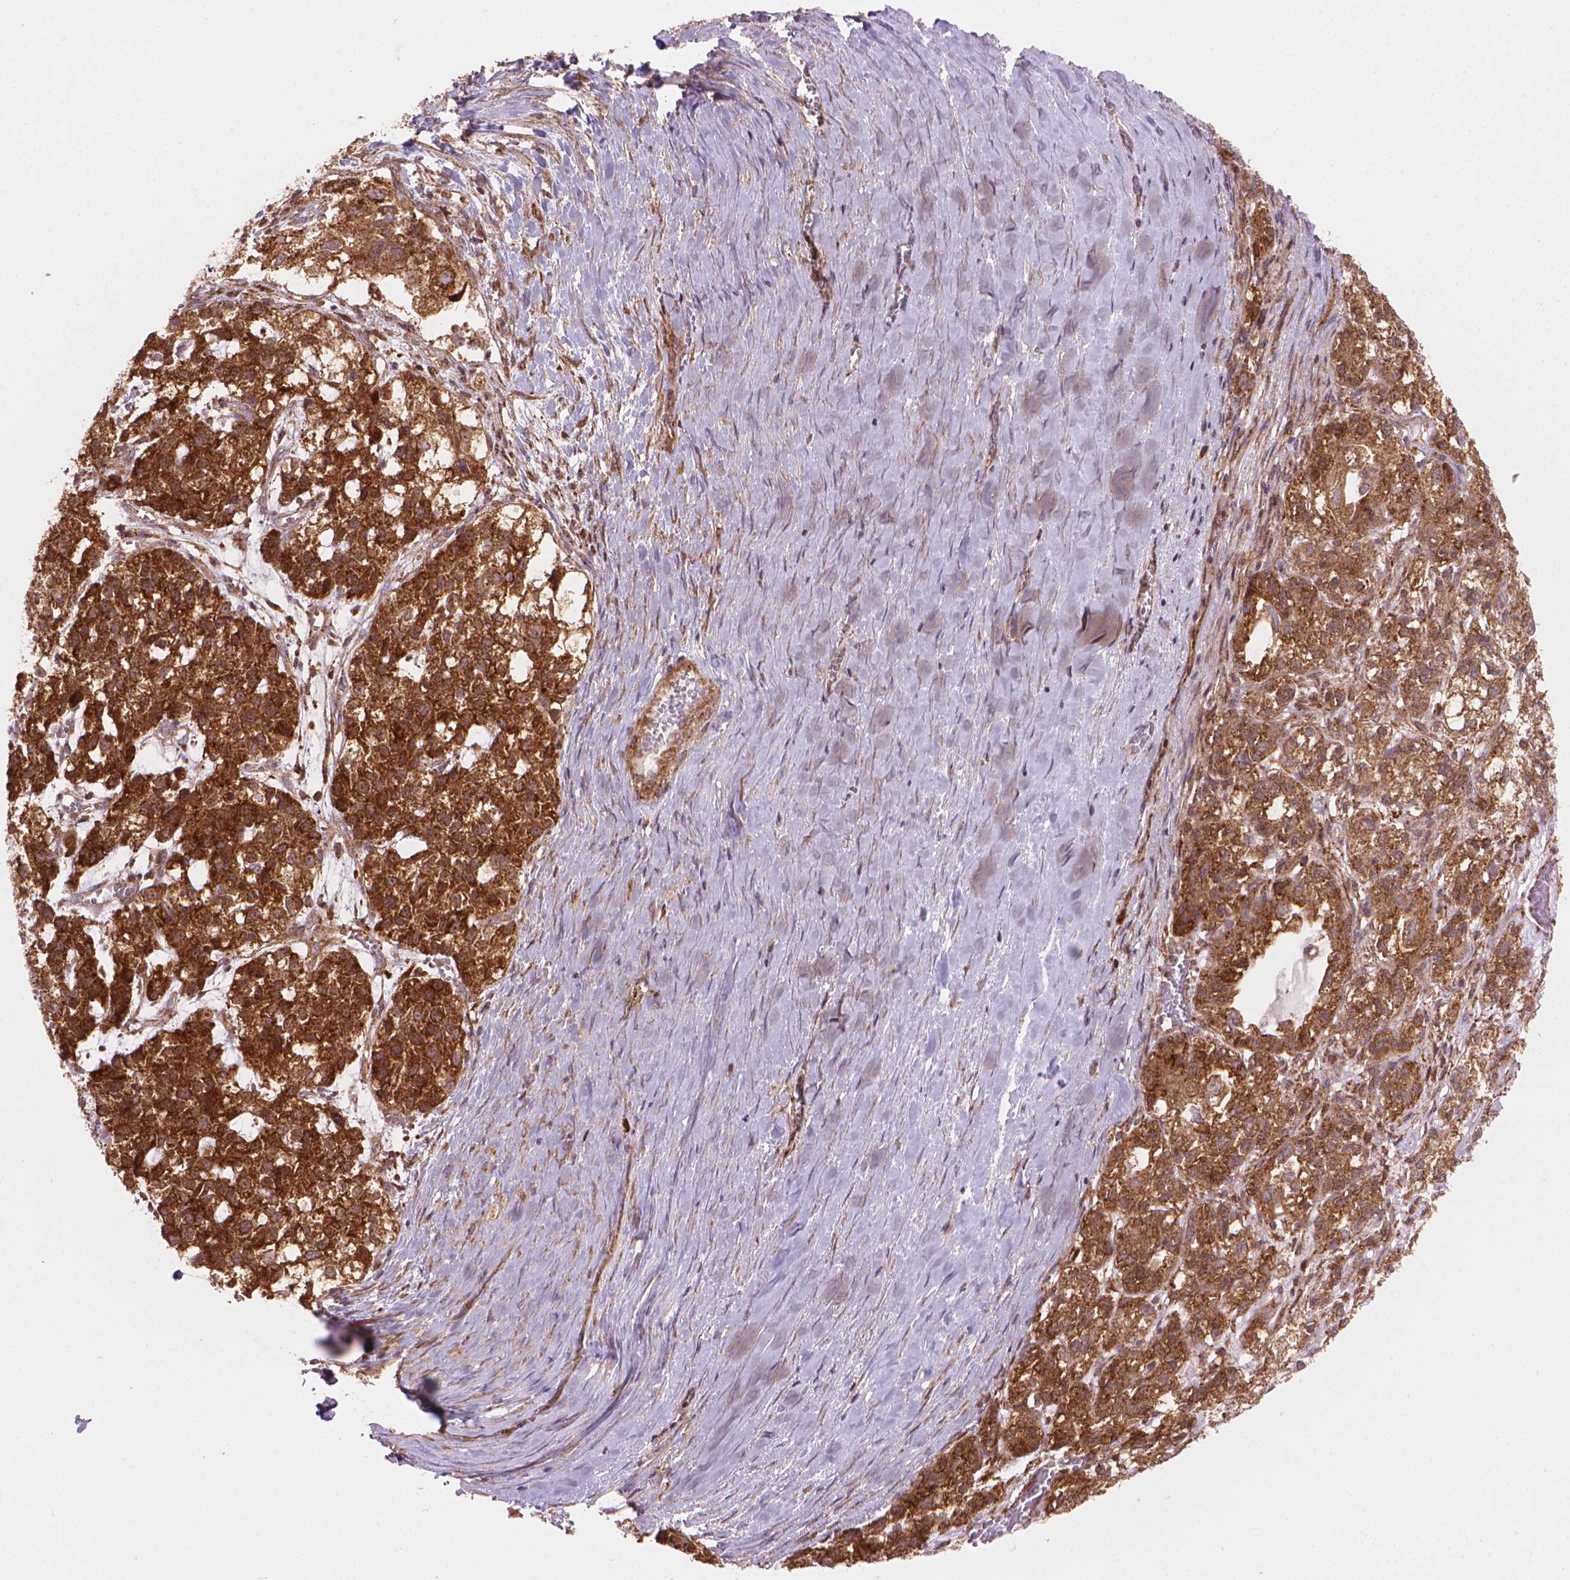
{"staining": {"intensity": "moderate", "quantity": ">75%", "location": "cytoplasmic/membranous"}, "tissue": "ovarian cancer", "cell_type": "Tumor cells", "image_type": "cancer", "snomed": [{"axis": "morphology", "description": "Carcinoma, endometroid"}, {"axis": "topography", "description": "Ovary"}], "caption": "Brown immunohistochemical staining in human ovarian cancer (endometroid carcinoma) exhibits moderate cytoplasmic/membranous expression in about >75% of tumor cells.", "gene": "VARS2", "patient": {"sex": "female", "age": 64}}